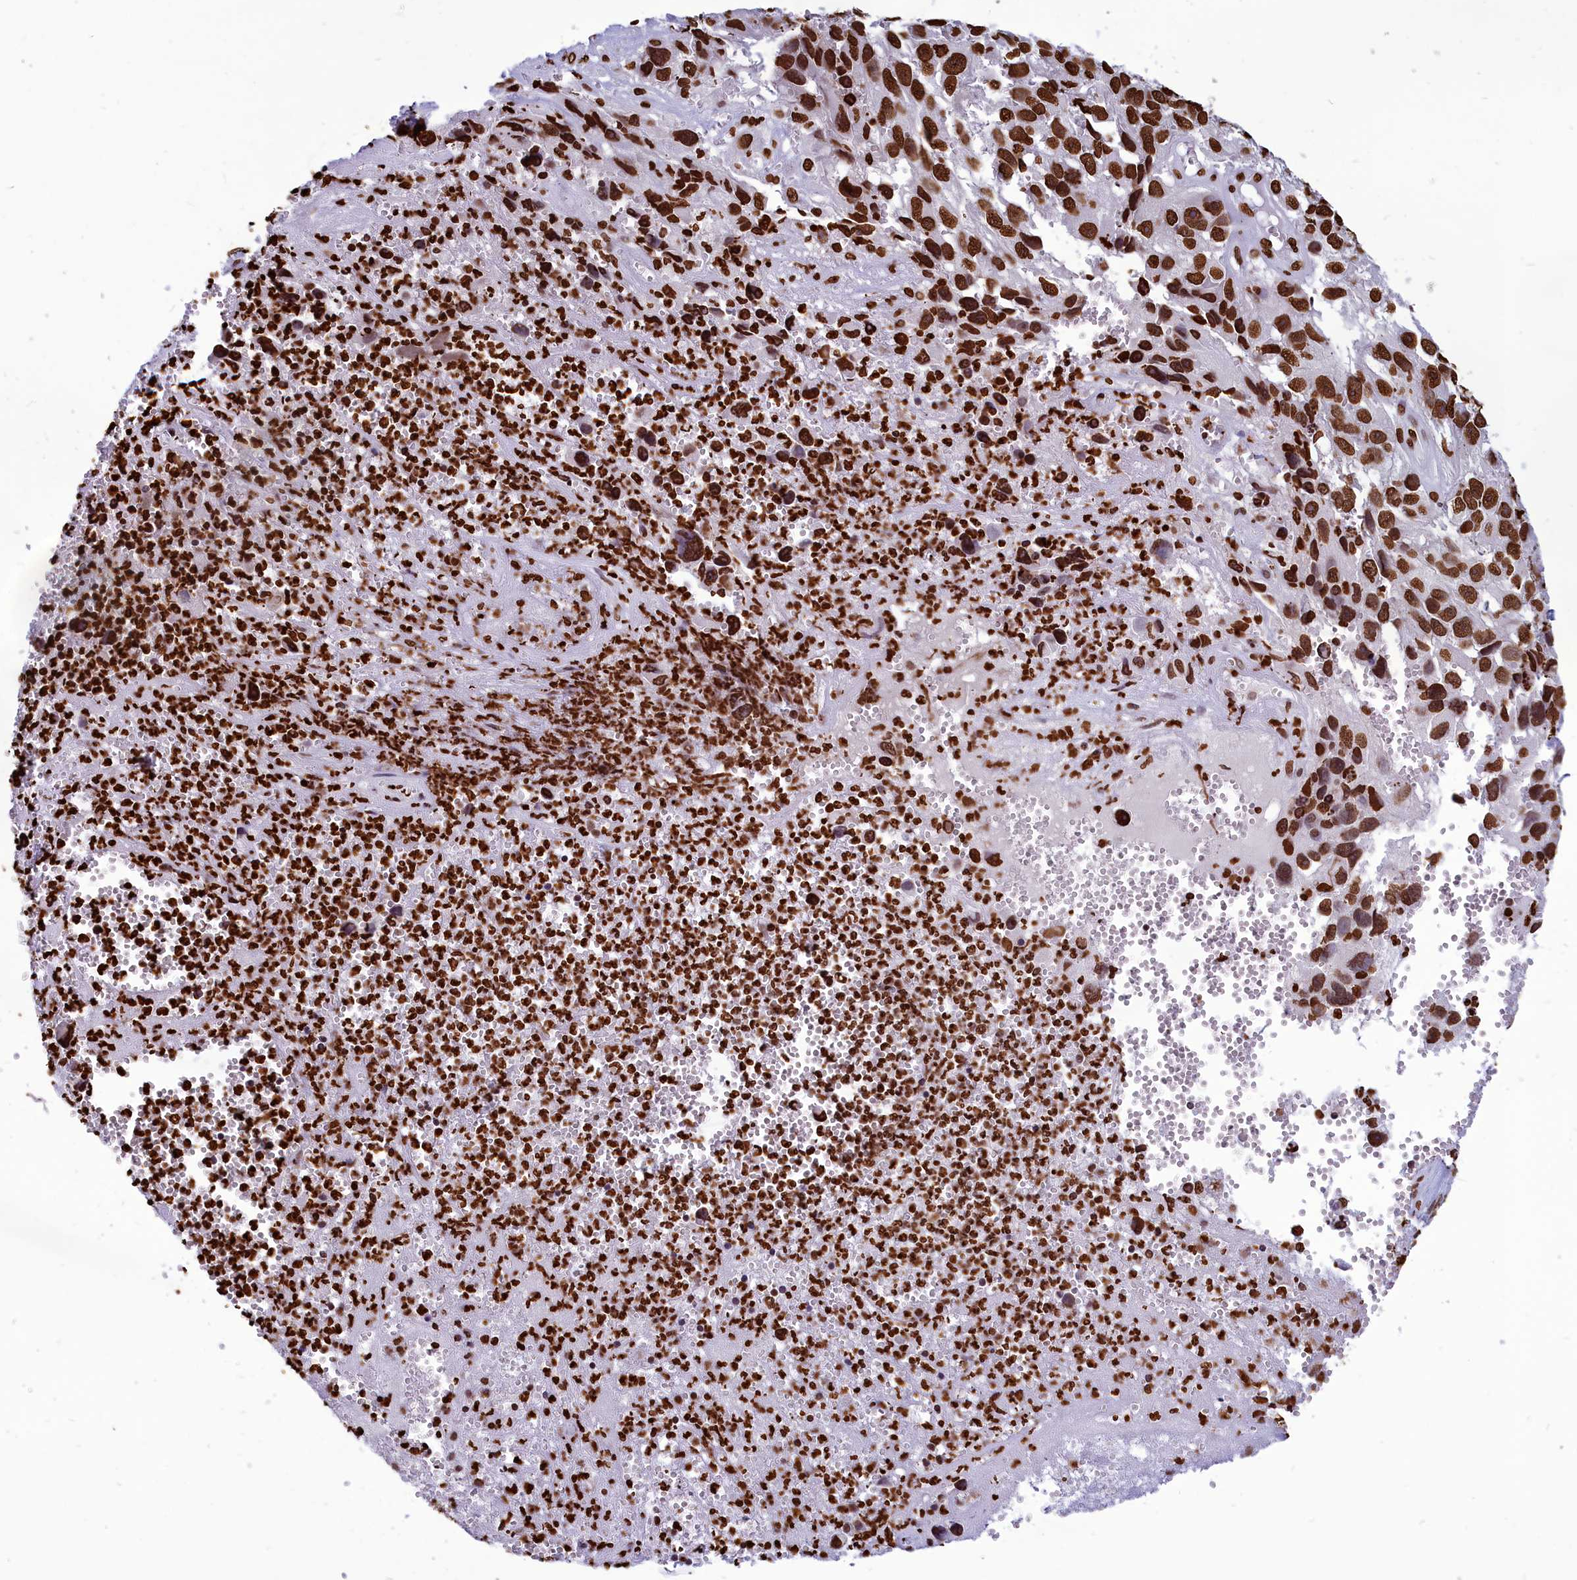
{"staining": {"intensity": "strong", "quantity": ">75%", "location": "nuclear"}, "tissue": "melanoma", "cell_type": "Tumor cells", "image_type": "cancer", "snomed": [{"axis": "morphology", "description": "Malignant melanoma, NOS"}, {"axis": "topography", "description": "Skin"}], "caption": "Malignant melanoma tissue reveals strong nuclear expression in about >75% of tumor cells", "gene": "AKAP17A", "patient": {"sex": "male", "age": 84}}